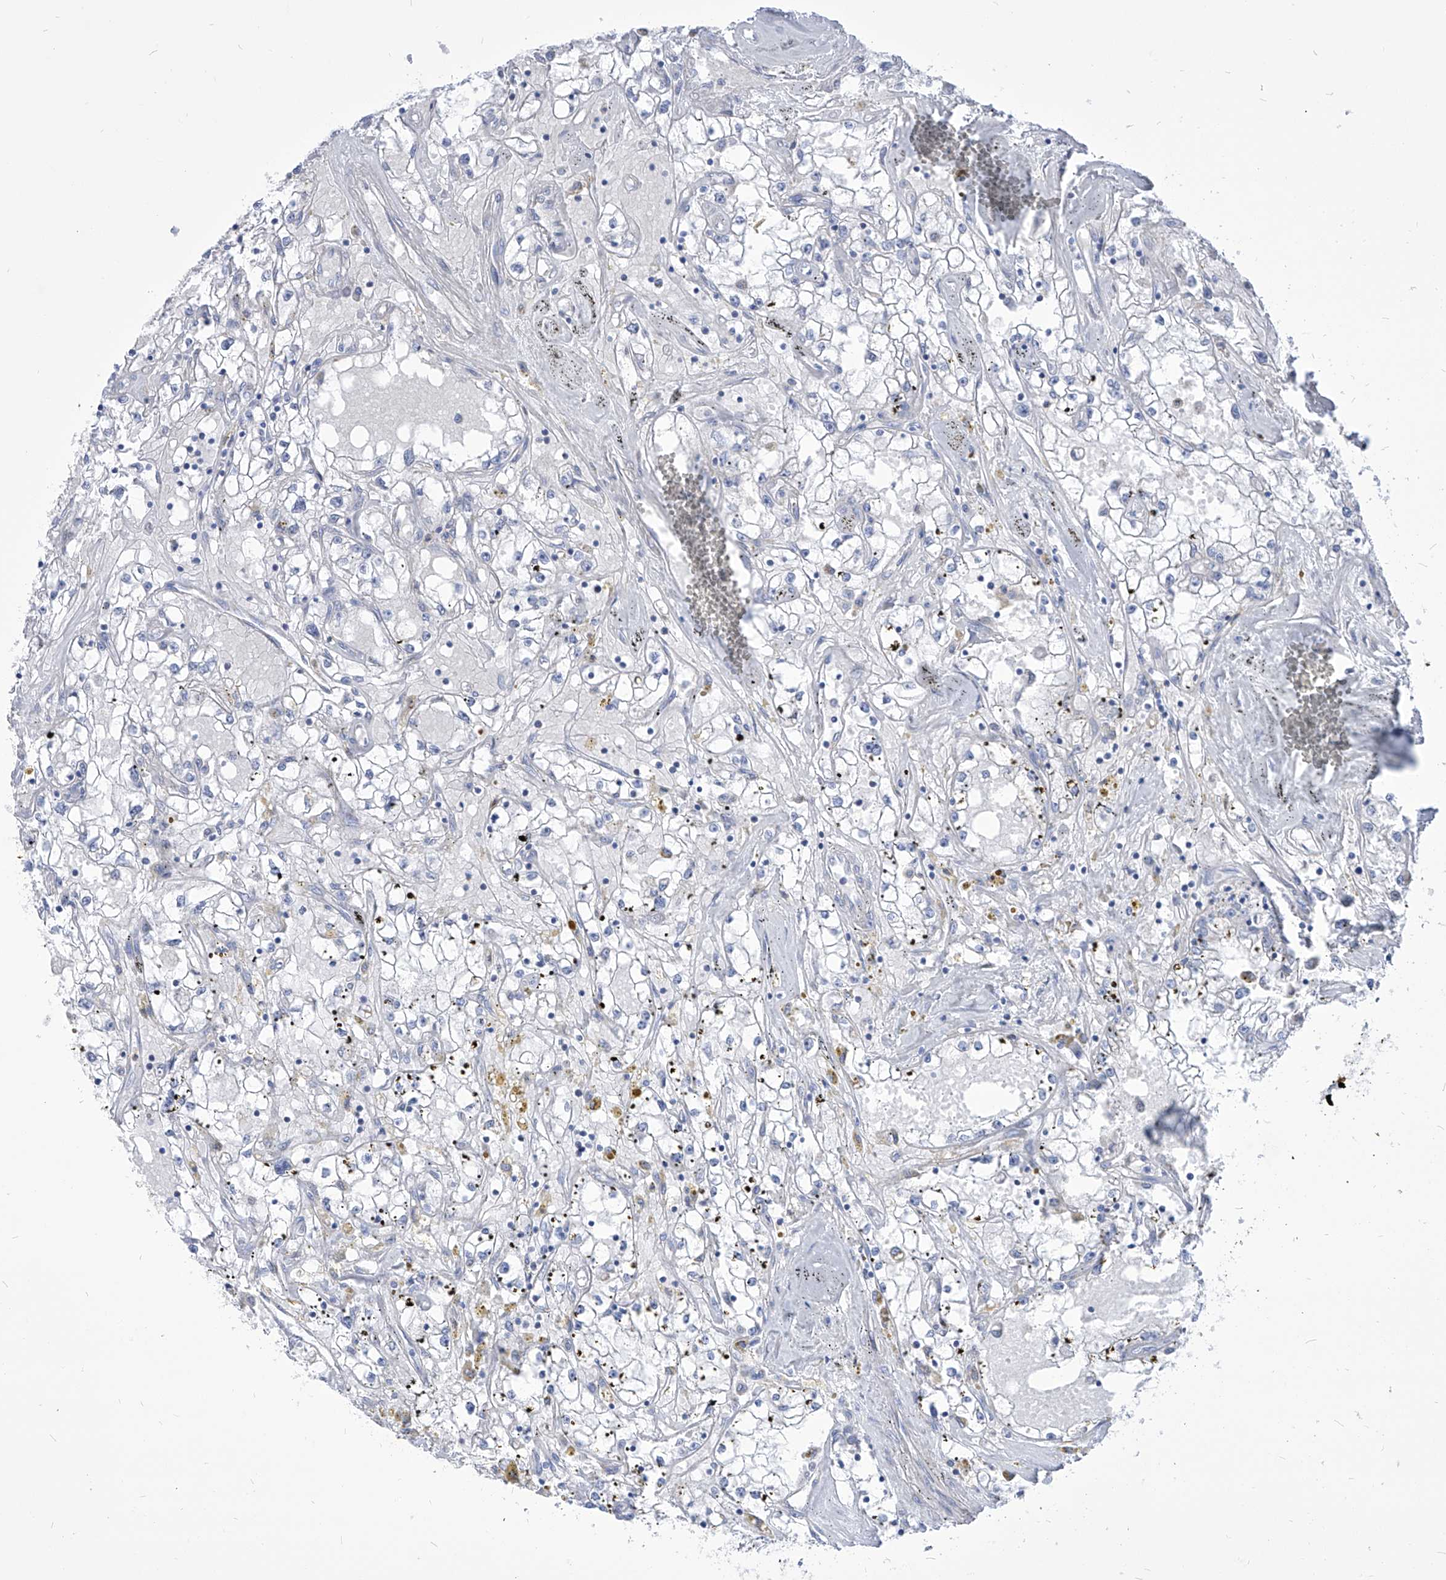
{"staining": {"intensity": "negative", "quantity": "none", "location": "none"}, "tissue": "renal cancer", "cell_type": "Tumor cells", "image_type": "cancer", "snomed": [{"axis": "morphology", "description": "Adenocarcinoma, NOS"}, {"axis": "topography", "description": "Kidney"}], "caption": "This histopathology image is of renal cancer stained with IHC to label a protein in brown with the nuclei are counter-stained blue. There is no staining in tumor cells.", "gene": "COQ3", "patient": {"sex": "male", "age": 56}}